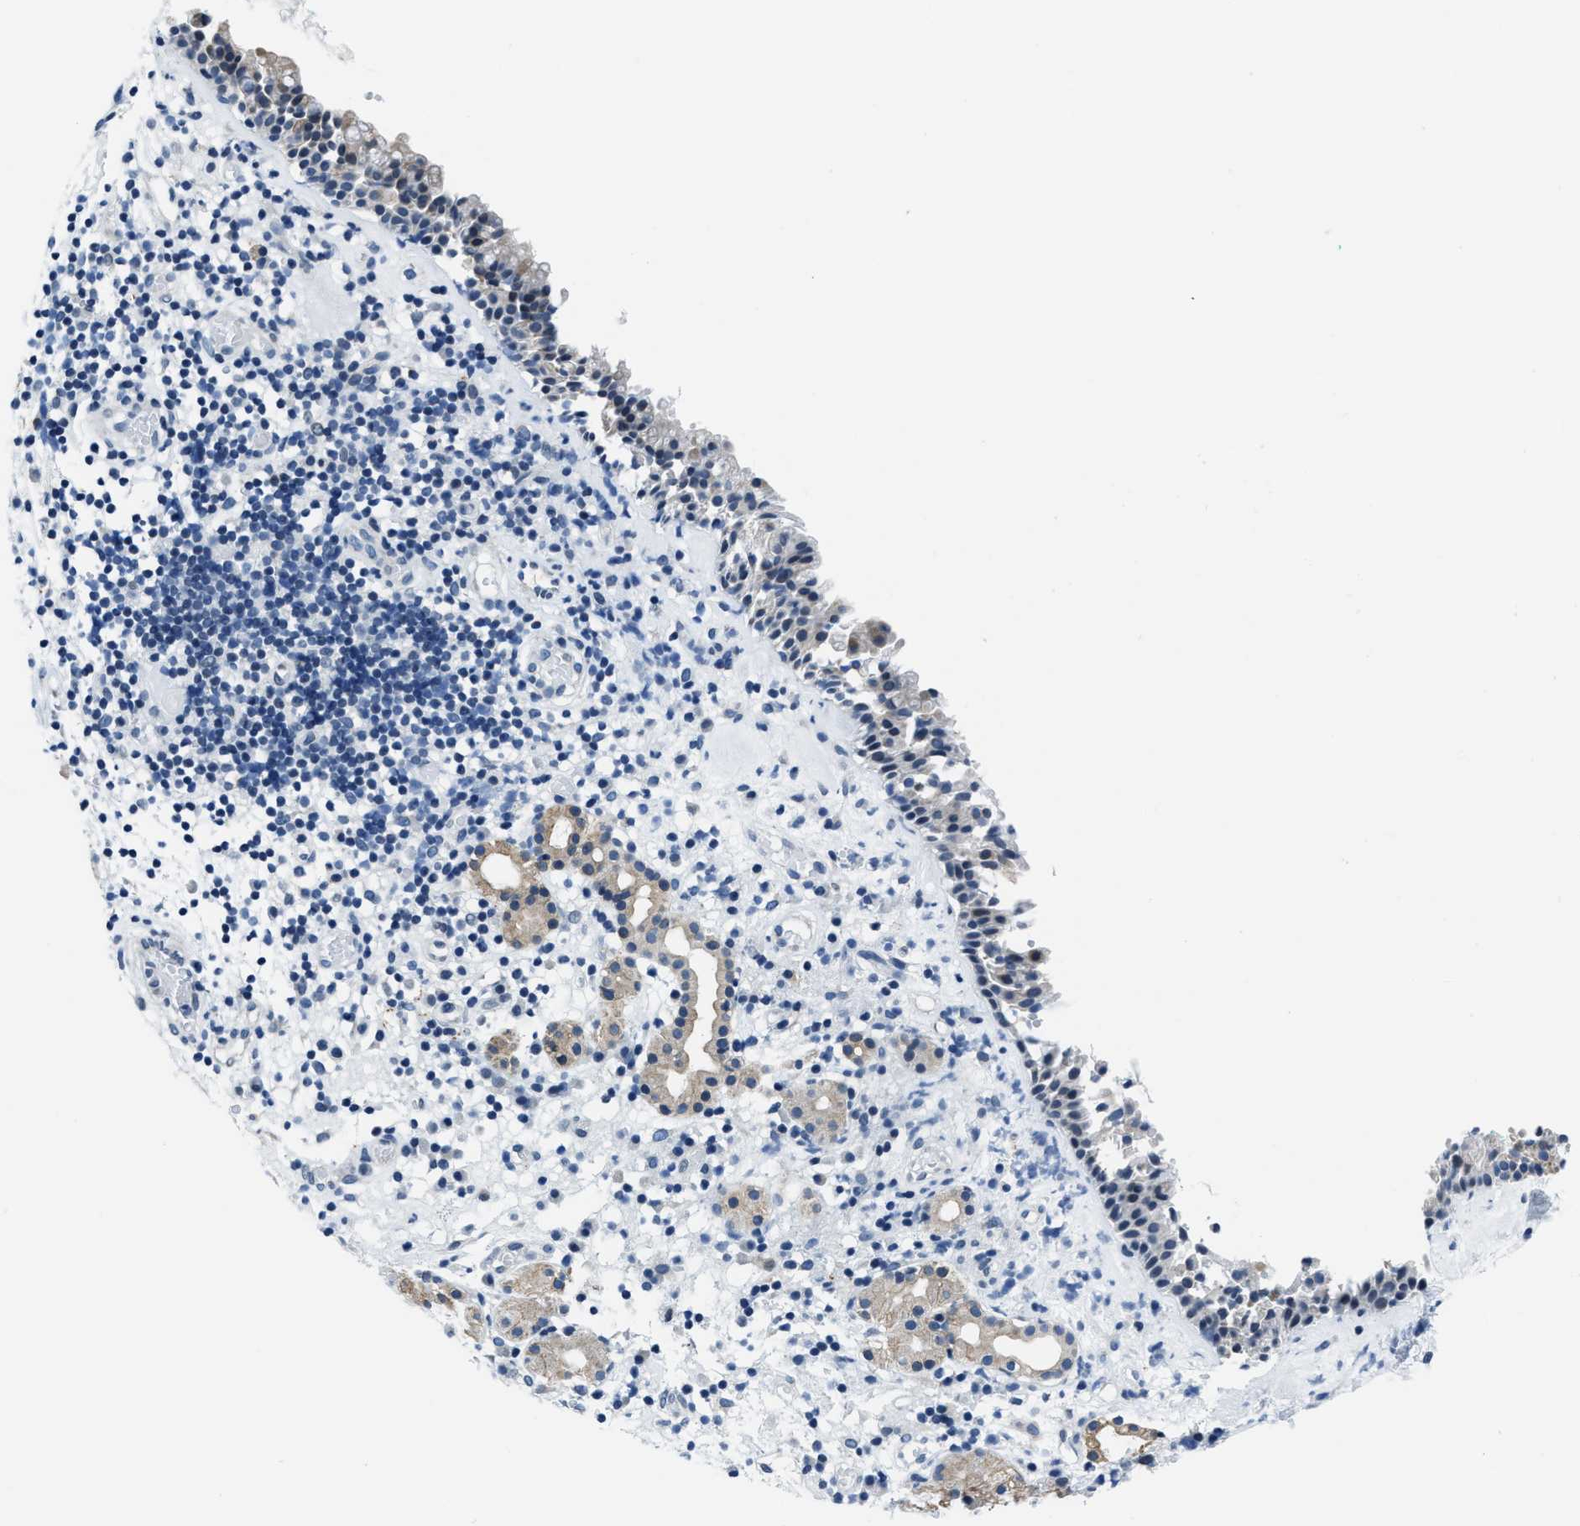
{"staining": {"intensity": "negative", "quantity": "none", "location": "none"}, "tissue": "nasopharynx", "cell_type": "Respiratory epithelial cells", "image_type": "normal", "snomed": [{"axis": "morphology", "description": "Normal tissue, NOS"}, {"axis": "morphology", "description": "Basal cell carcinoma"}, {"axis": "topography", "description": "Cartilage tissue"}, {"axis": "topography", "description": "Nasopharynx"}, {"axis": "topography", "description": "Oral tissue"}], "caption": "There is no significant expression in respiratory epithelial cells of nasopharynx. (DAB (3,3'-diaminobenzidine) immunohistochemistry (IHC) visualized using brightfield microscopy, high magnification).", "gene": "ASZ1", "patient": {"sex": "female", "age": 77}}